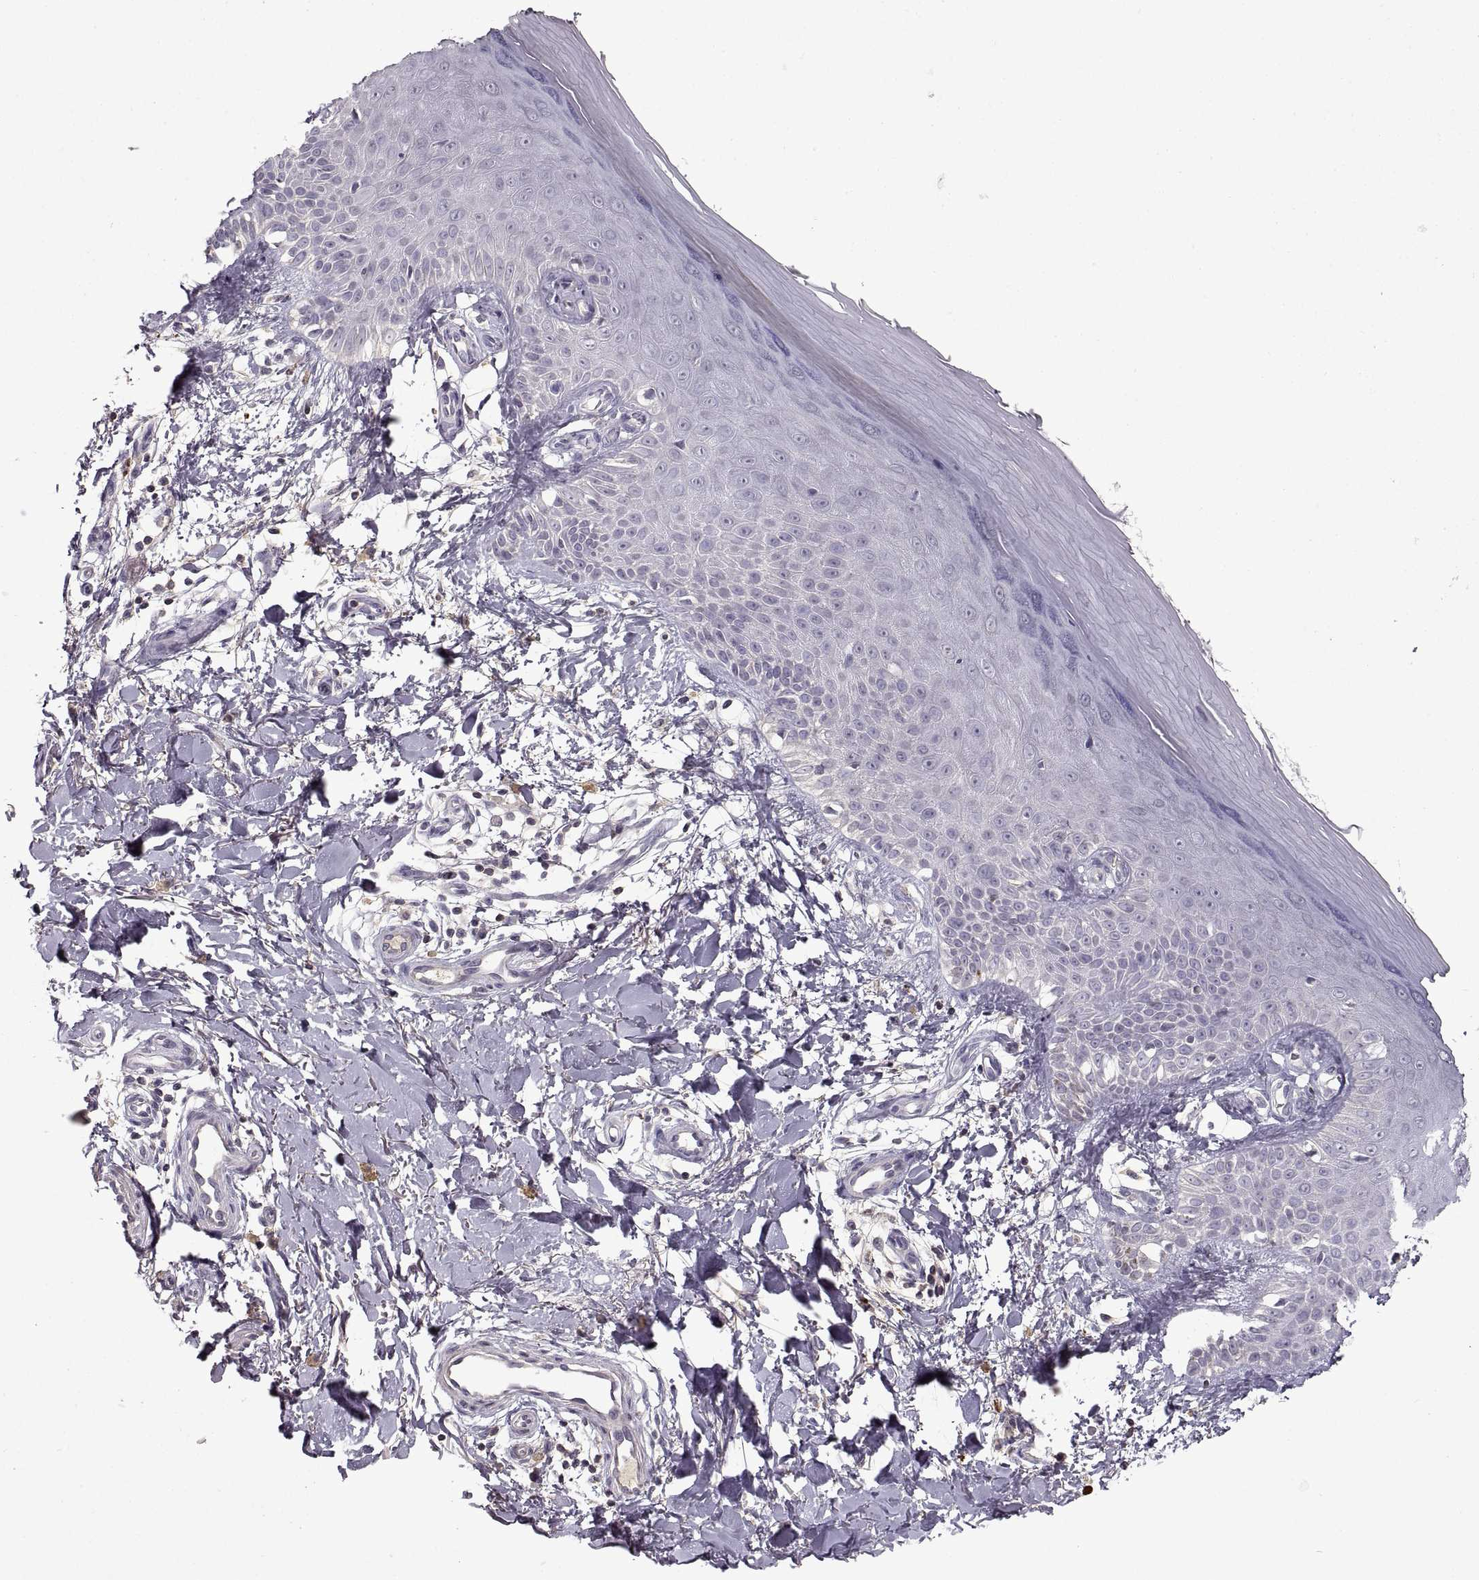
{"staining": {"intensity": "negative", "quantity": "none", "location": "none"}, "tissue": "skin", "cell_type": "Fibroblasts", "image_type": "normal", "snomed": [{"axis": "morphology", "description": "Normal tissue, NOS"}, {"axis": "morphology", "description": "Inflammation, NOS"}, {"axis": "morphology", "description": "Fibrosis, NOS"}, {"axis": "topography", "description": "Skin"}], "caption": "This is a image of immunohistochemistry staining of unremarkable skin, which shows no positivity in fibroblasts. Nuclei are stained in blue.", "gene": "ADAM11", "patient": {"sex": "male", "age": 71}}